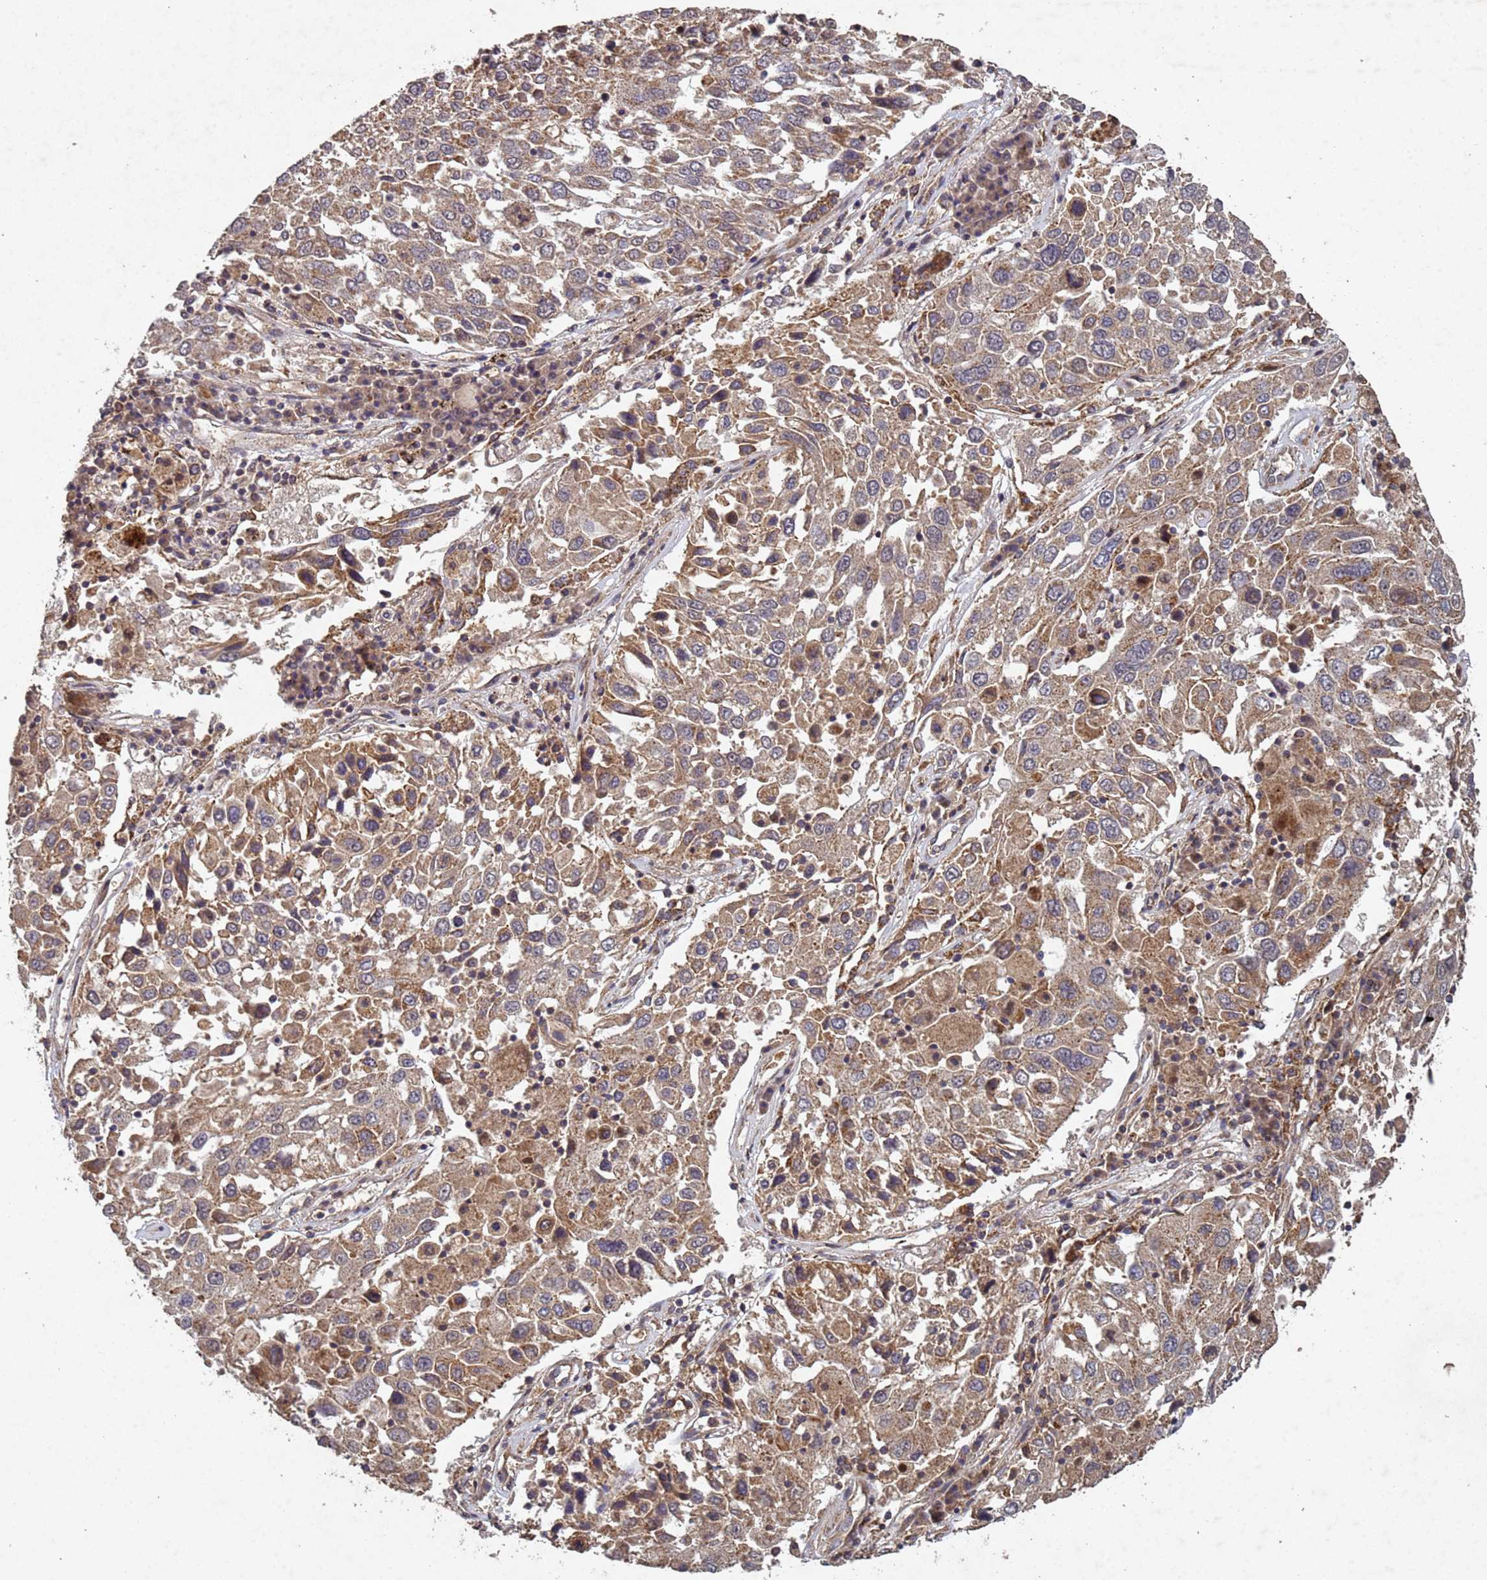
{"staining": {"intensity": "moderate", "quantity": ">75%", "location": "cytoplasmic/membranous"}, "tissue": "lung cancer", "cell_type": "Tumor cells", "image_type": "cancer", "snomed": [{"axis": "morphology", "description": "Squamous cell carcinoma, NOS"}, {"axis": "topography", "description": "Lung"}], "caption": "Immunohistochemistry (IHC) of squamous cell carcinoma (lung) reveals medium levels of moderate cytoplasmic/membranous expression in approximately >75% of tumor cells. (IHC, brightfield microscopy, high magnification).", "gene": "FASTKD1", "patient": {"sex": "male", "age": 65}}